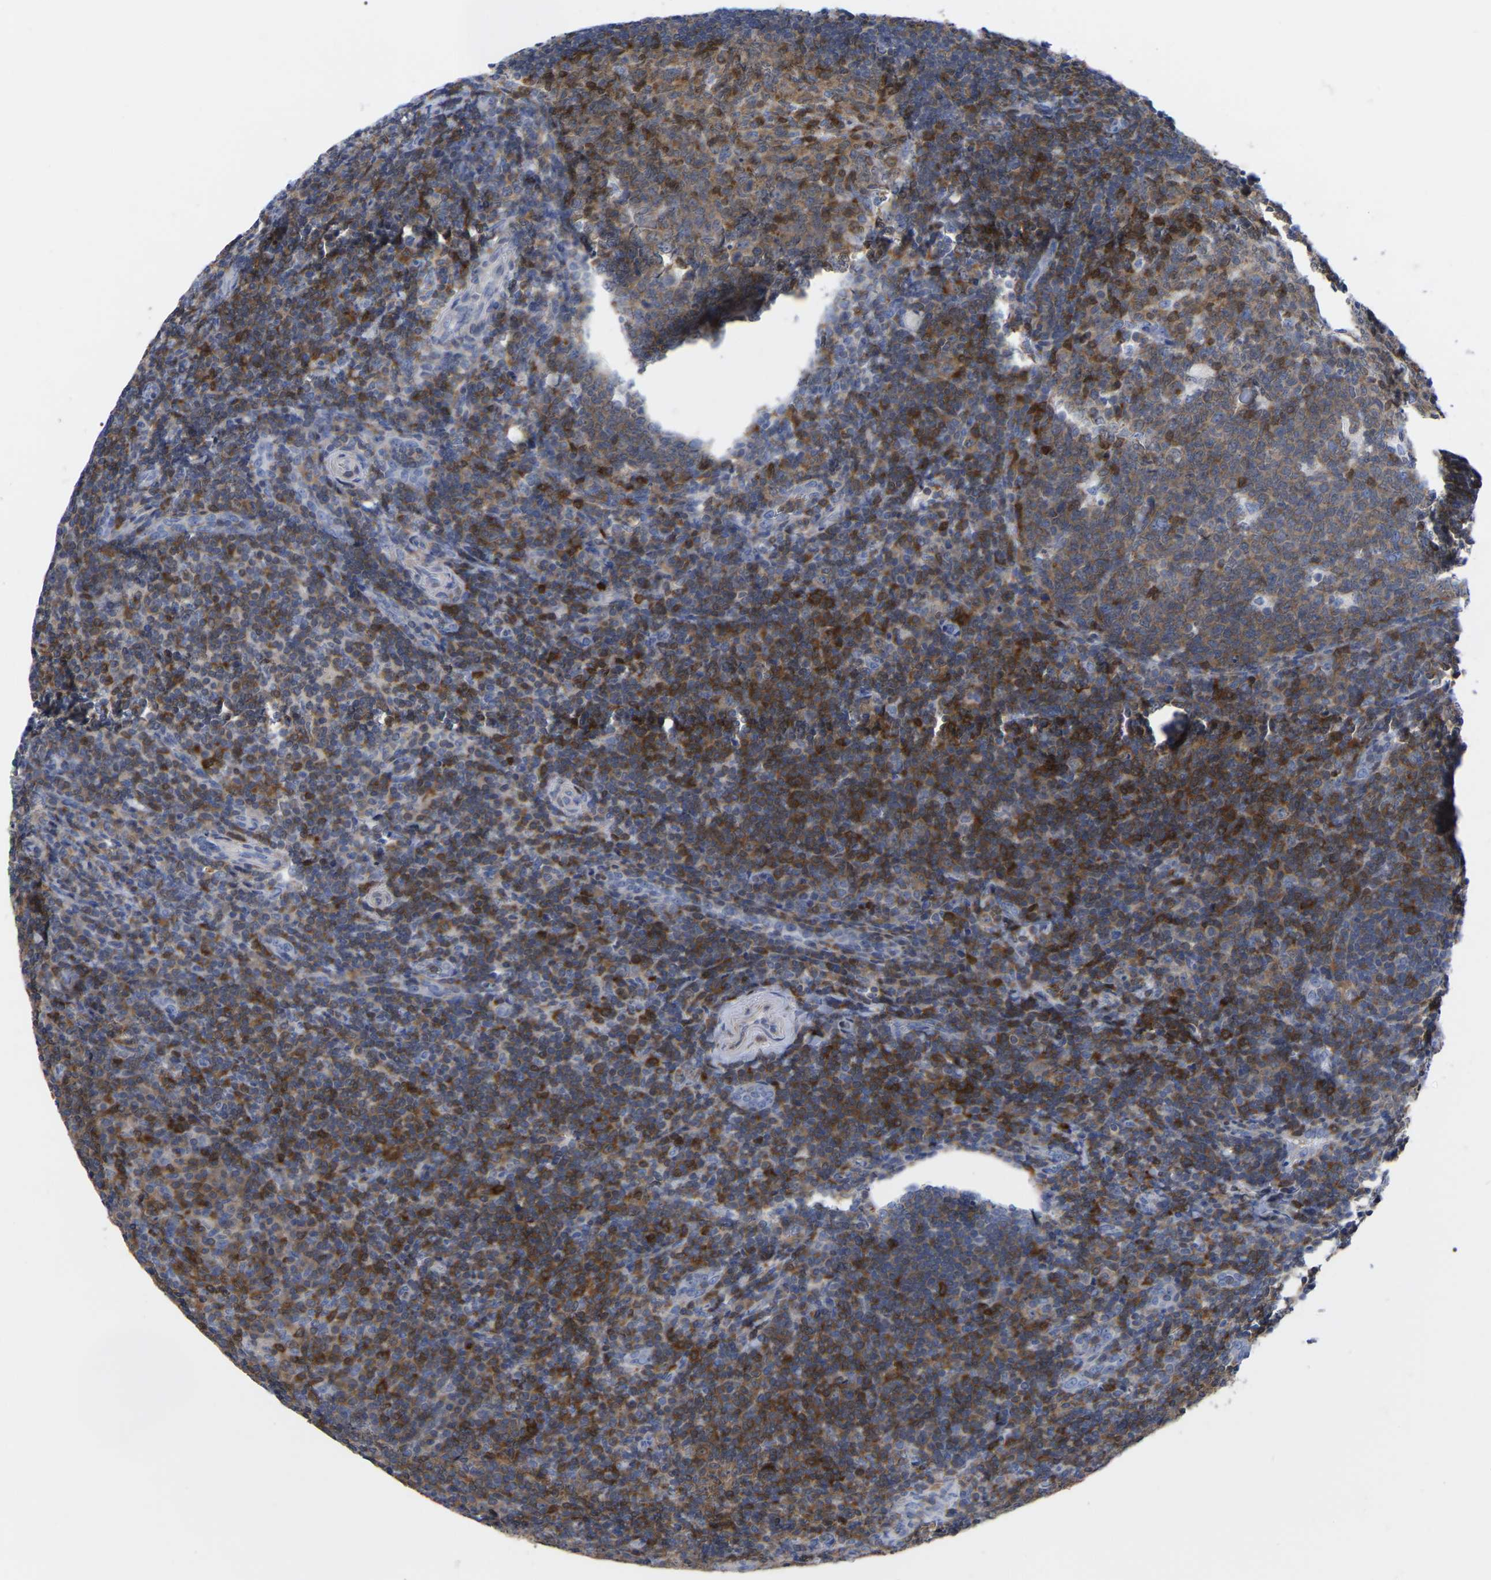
{"staining": {"intensity": "strong", "quantity": ">75%", "location": "cytoplasmic/membranous"}, "tissue": "tonsil", "cell_type": "Germinal center cells", "image_type": "normal", "snomed": [{"axis": "morphology", "description": "Normal tissue, NOS"}, {"axis": "topography", "description": "Tonsil"}], "caption": "Protein staining of unremarkable tonsil shows strong cytoplasmic/membranous expression in approximately >75% of germinal center cells.", "gene": "PTPN7", "patient": {"sex": "male", "age": 37}}